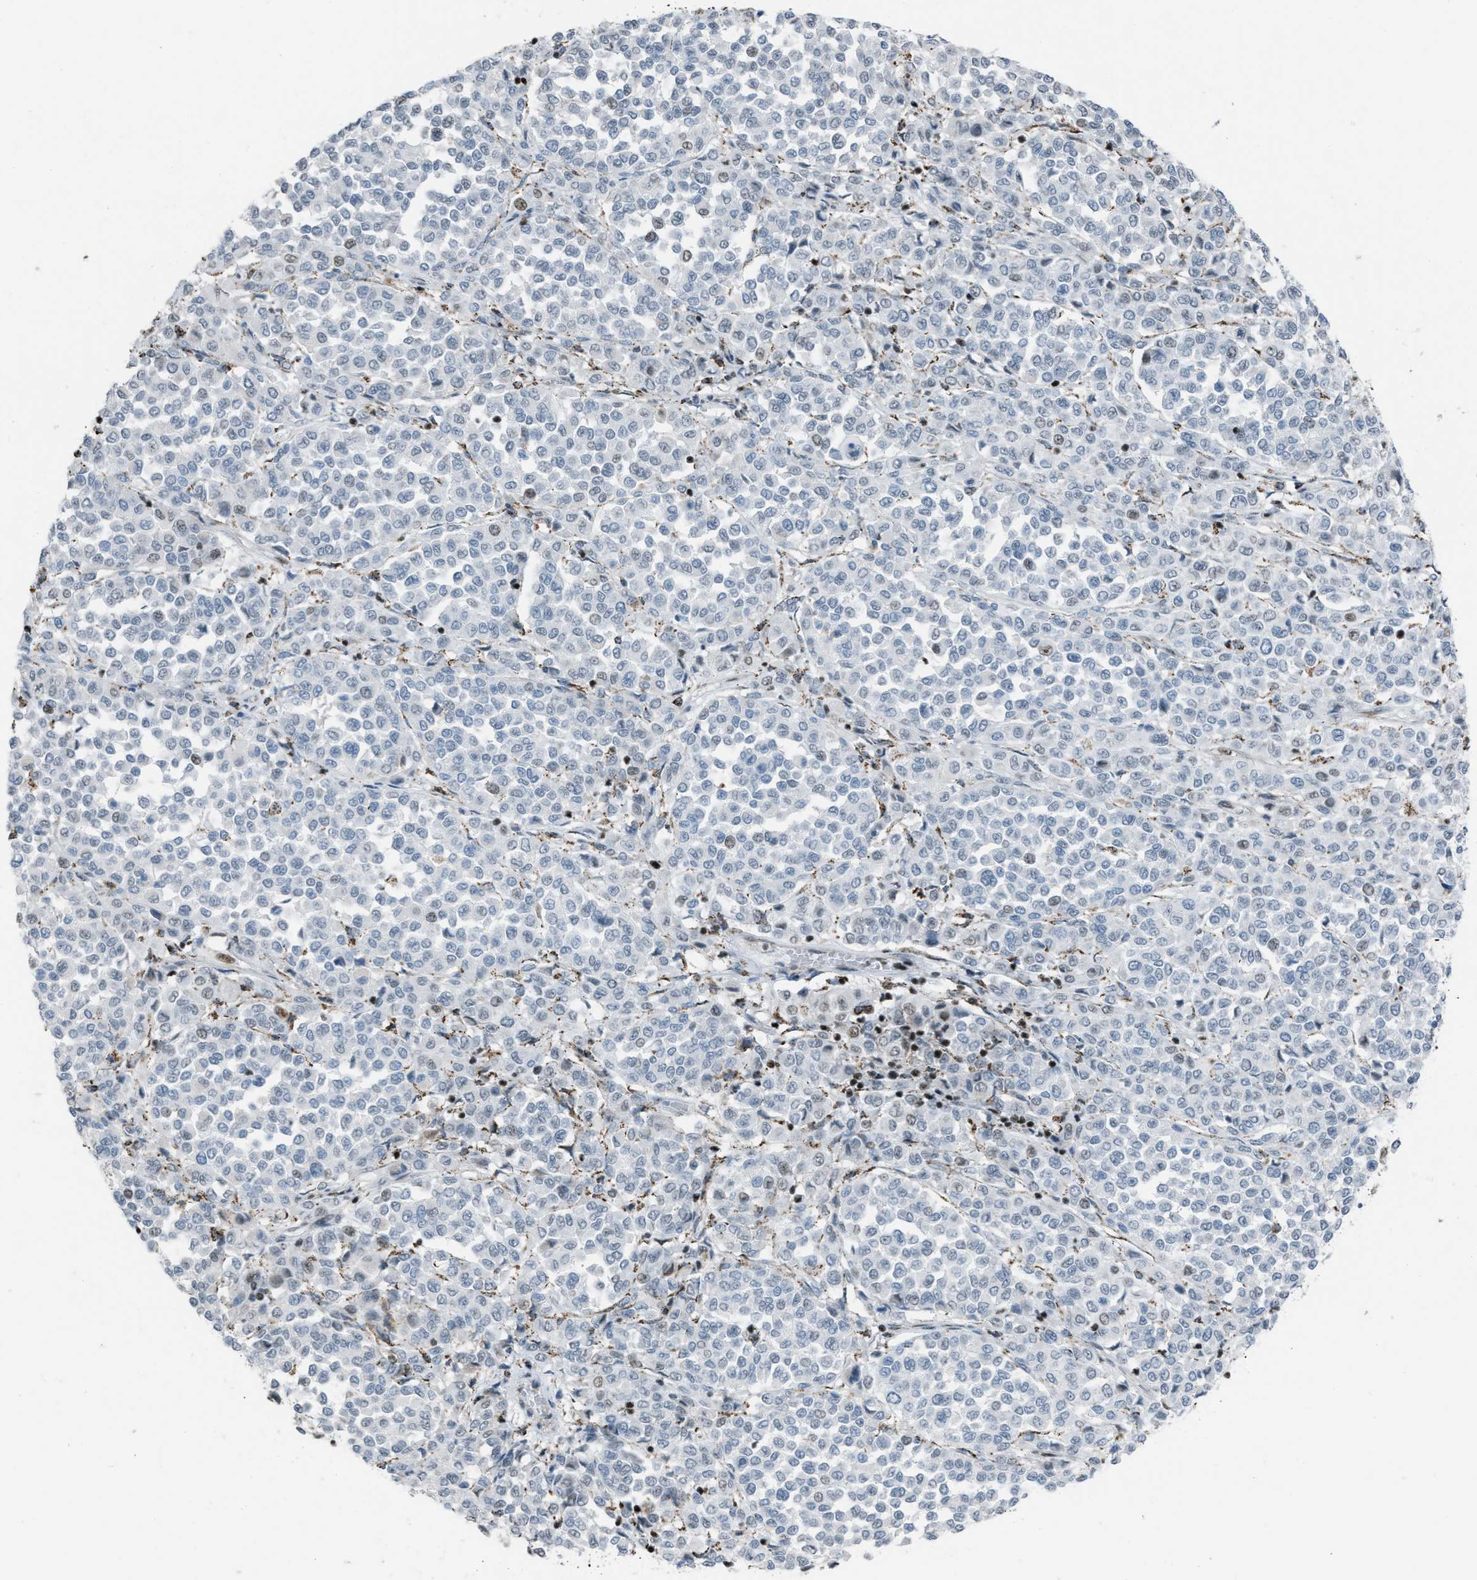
{"staining": {"intensity": "weak", "quantity": "<25%", "location": "nuclear"}, "tissue": "melanoma", "cell_type": "Tumor cells", "image_type": "cancer", "snomed": [{"axis": "morphology", "description": "Malignant melanoma, Metastatic site"}, {"axis": "topography", "description": "Pancreas"}], "caption": "Tumor cells show no significant protein expression in malignant melanoma (metastatic site). The staining was performed using DAB (3,3'-diaminobenzidine) to visualize the protein expression in brown, while the nuclei were stained in blue with hematoxylin (Magnification: 20x).", "gene": "SLFN5", "patient": {"sex": "female", "age": 30}}